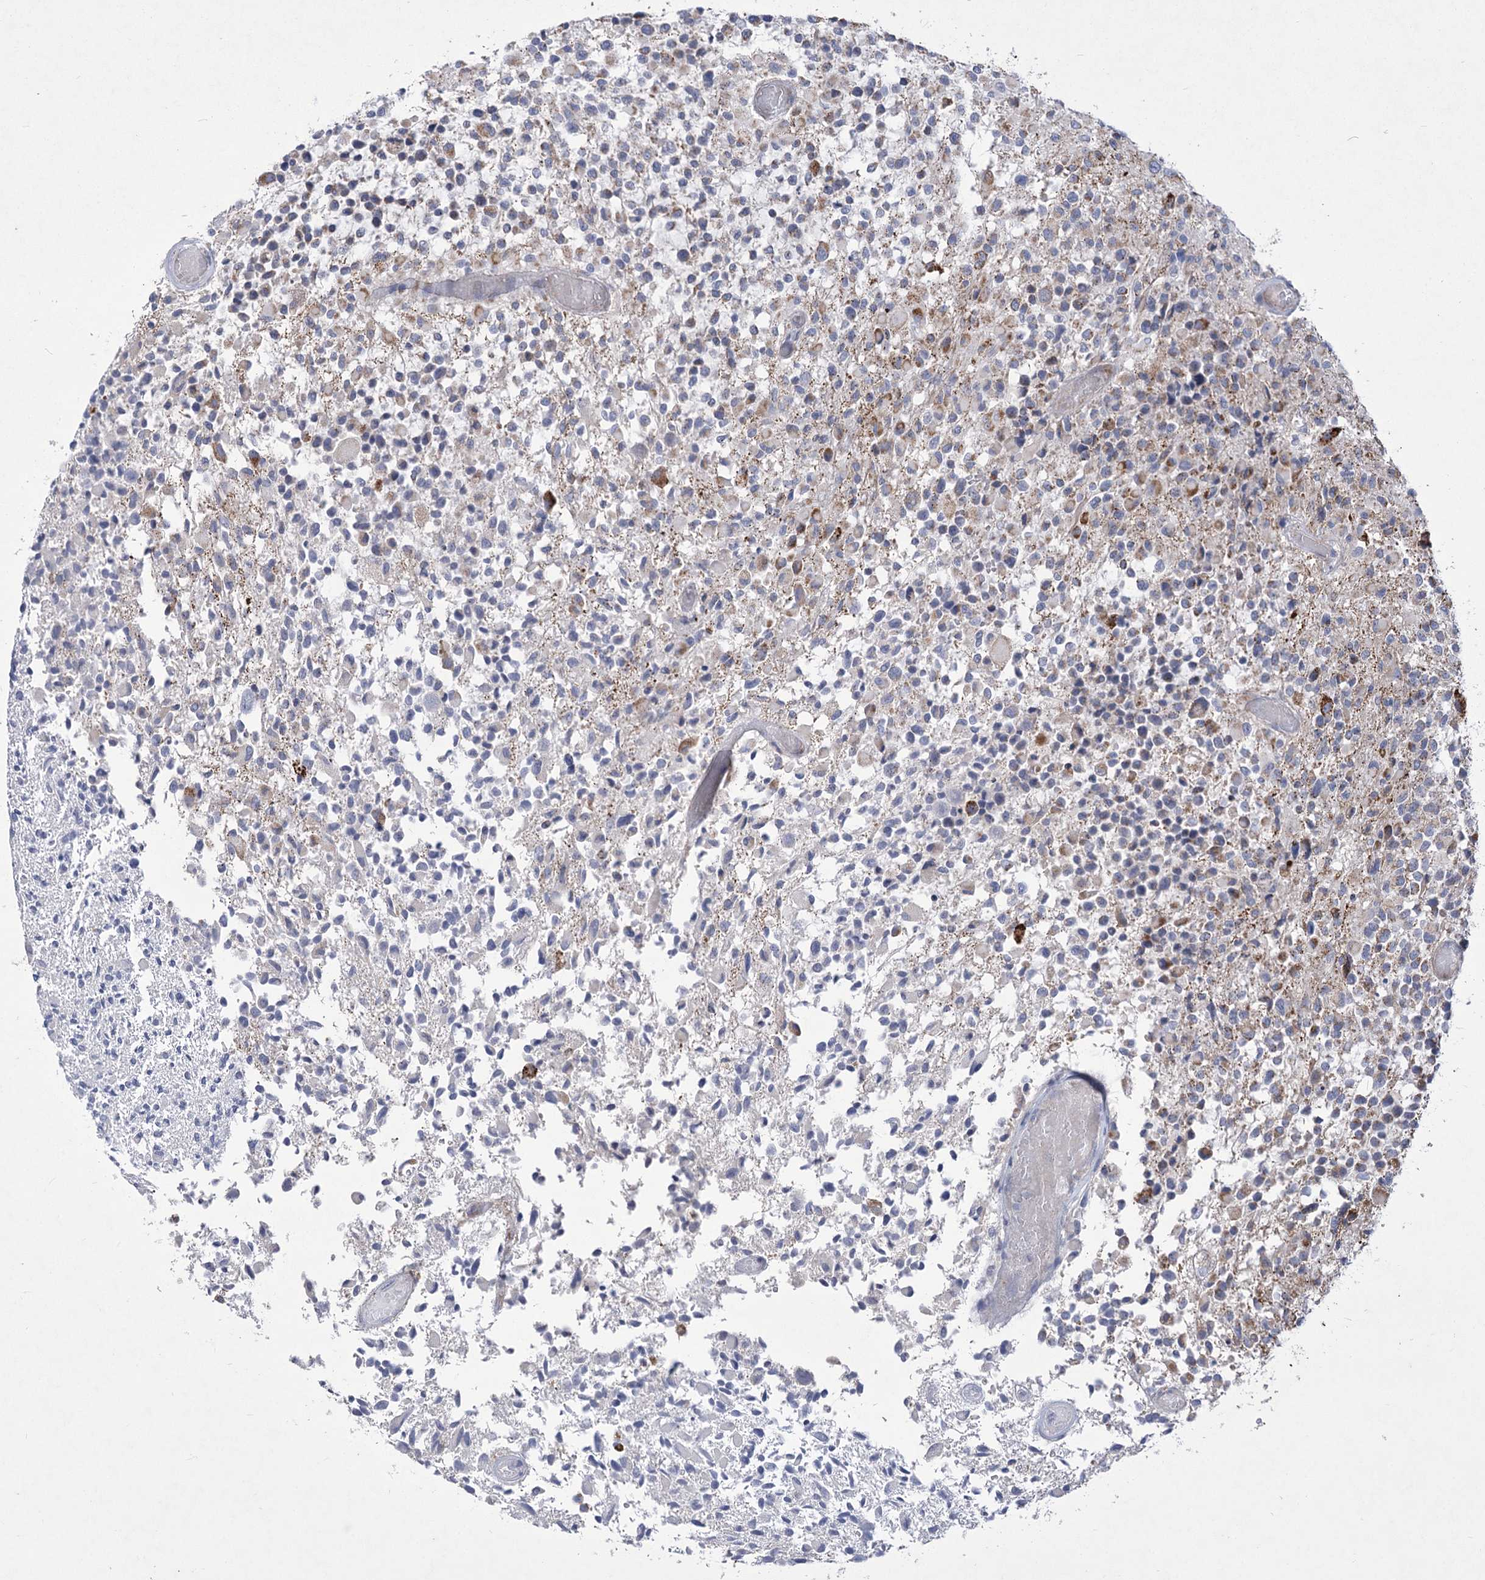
{"staining": {"intensity": "negative", "quantity": "none", "location": "none"}, "tissue": "glioma", "cell_type": "Tumor cells", "image_type": "cancer", "snomed": [{"axis": "morphology", "description": "Glioma, malignant, High grade"}, {"axis": "morphology", "description": "Glioblastoma, NOS"}, {"axis": "topography", "description": "Brain"}], "caption": "Immunohistochemistry photomicrograph of neoplastic tissue: malignant high-grade glioma stained with DAB exhibits no significant protein positivity in tumor cells.", "gene": "PDHB", "patient": {"sex": "male", "age": 60}}